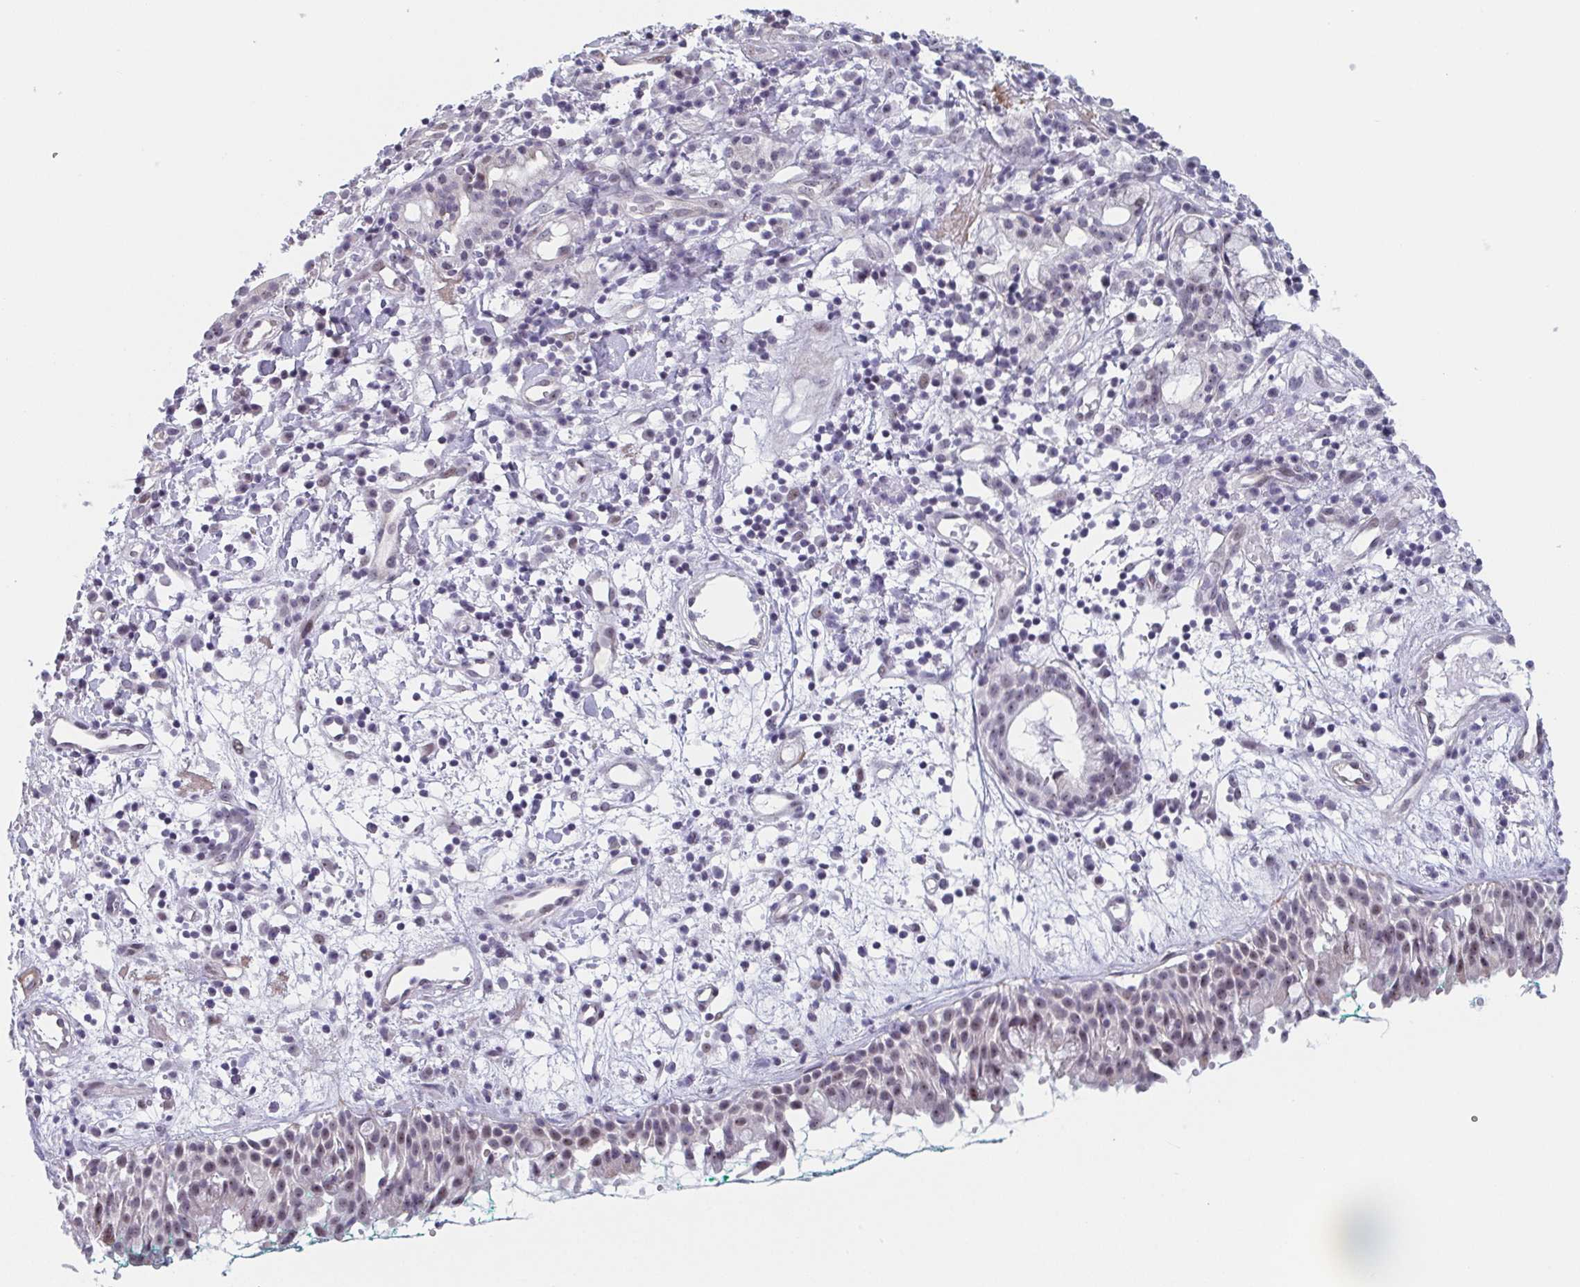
{"staining": {"intensity": "moderate", "quantity": "25%-75%", "location": "nuclear"}, "tissue": "nasopharynx", "cell_type": "Respiratory epithelial cells", "image_type": "normal", "snomed": [{"axis": "morphology", "description": "Normal tissue, NOS"}, {"axis": "morphology", "description": "Basal cell carcinoma"}, {"axis": "topography", "description": "Cartilage tissue"}, {"axis": "topography", "description": "Nasopharynx"}, {"axis": "topography", "description": "Oral tissue"}], "caption": "Protein expression analysis of unremarkable human nasopharynx reveals moderate nuclear positivity in approximately 25%-75% of respiratory epithelial cells.", "gene": "EXOSC7", "patient": {"sex": "female", "age": 77}}